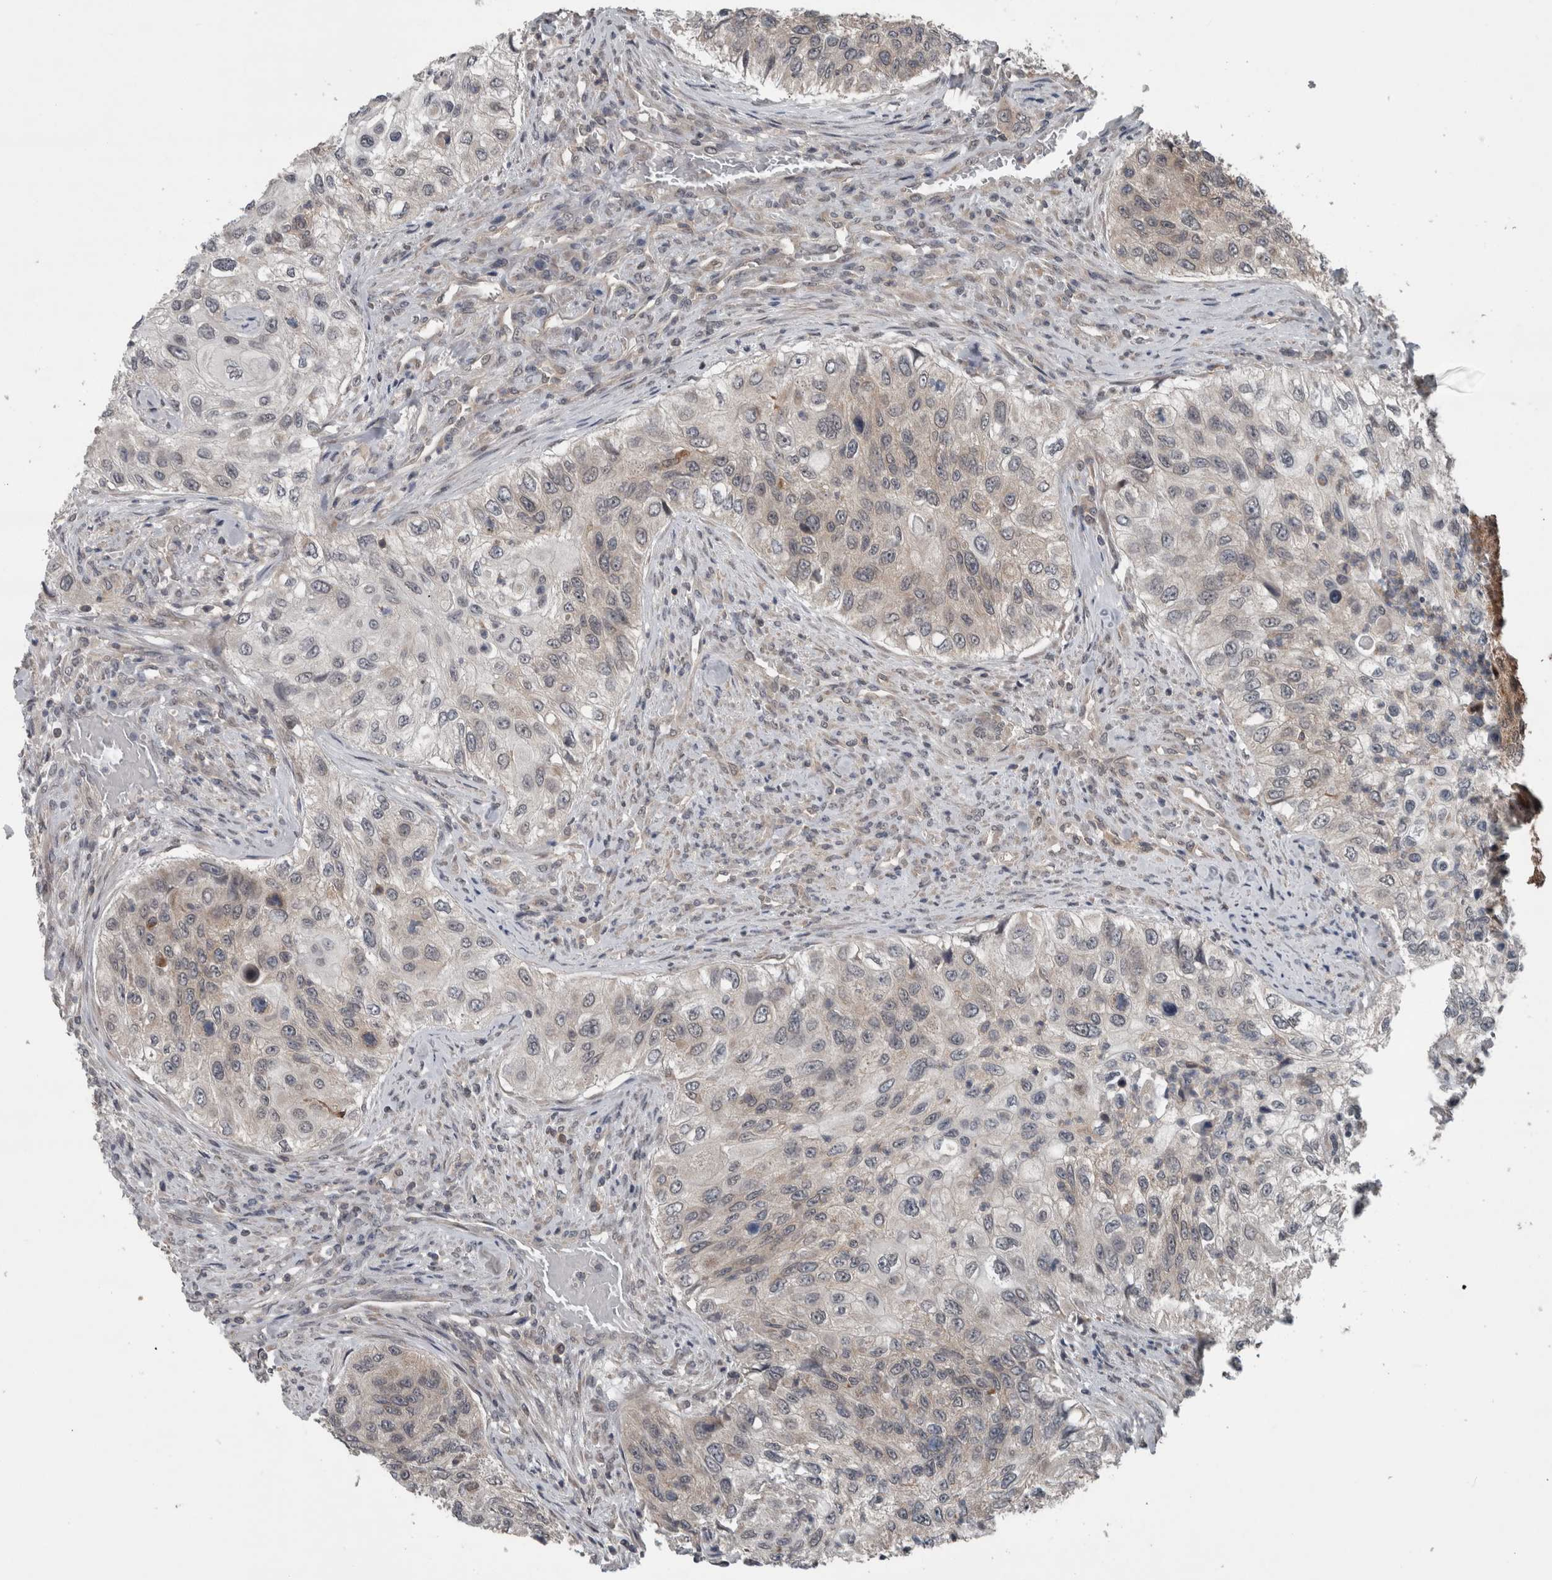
{"staining": {"intensity": "negative", "quantity": "none", "location": "none"}, "tissue": "urothelial cancer", "cell_type": "Tumor cells", "image_type": "cancer", "snomed": [{"axis": "morphology", "description": "Urothelial carcinoma, High grade"}, {"axis": "topography", "description": "Urinary bladder"}], "caption": "This is an immunohistochemistry photomicrograph of human high-grade urothelial carcinoma. There is no staining in tumor cells.", "gene": "ENY2", "patient": {"sex": "female", "age": 60}}